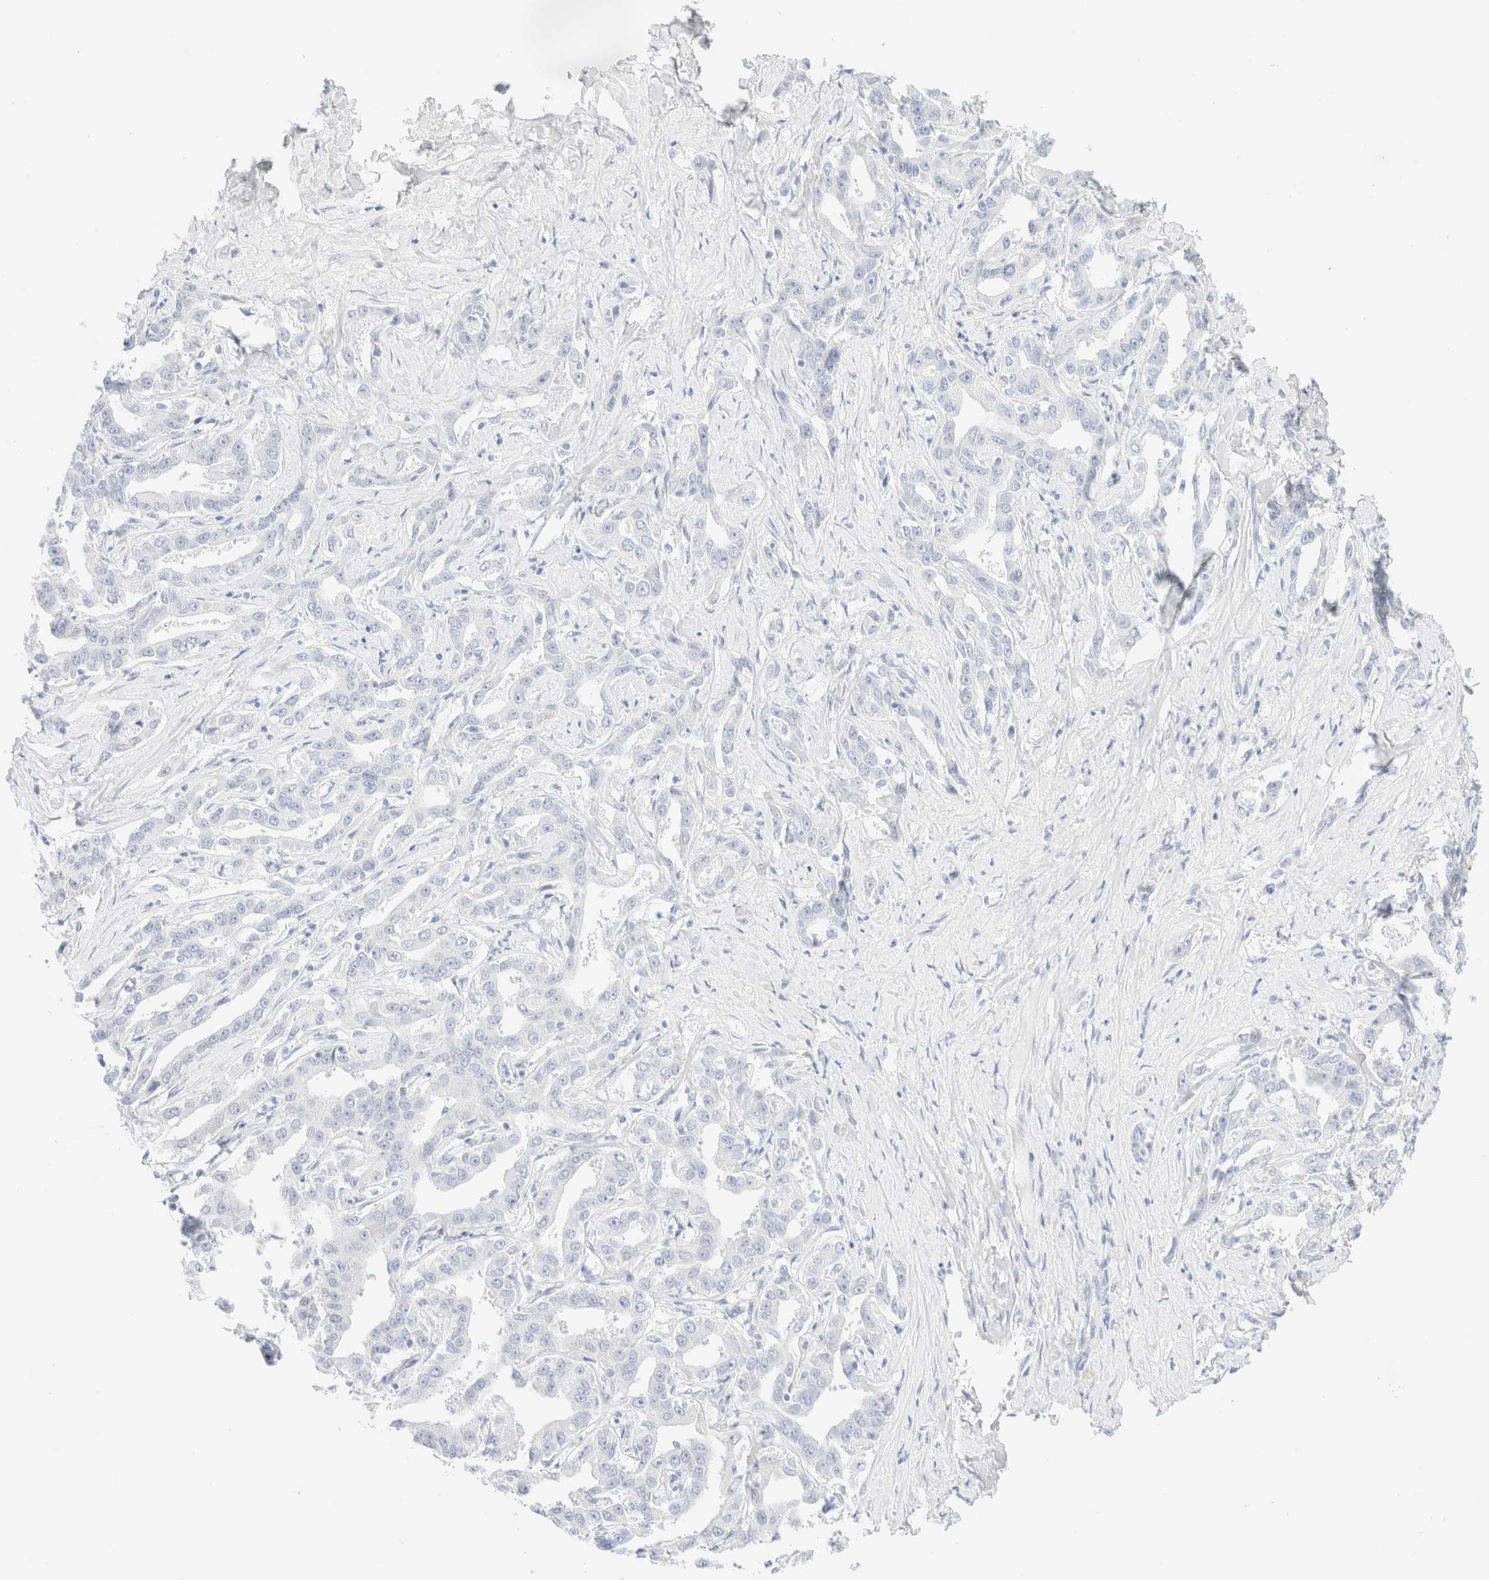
{"staining": {"intensity": "negative", "quantity": "none", "location": "none"}, "tissue": "liver cancer", "cell_type": "Tumor cells", "image_type": "cancer", "snomed": [{"axis": "morphology", "description": "Cholangiocarcinoma"}, {"axis": "topography", "description": "Liver"}], "caption": "There is no significant staining in tumor cells of liver cholangiocarcinoma. Brightfield microscopy of IHC stained with DAB (3,3'-diaminobenzidine) (brown) and hematoxylin (blue), captured at high magnification.", "gene": "KRT15", "patient": {"sex": "male", "age": 59}}